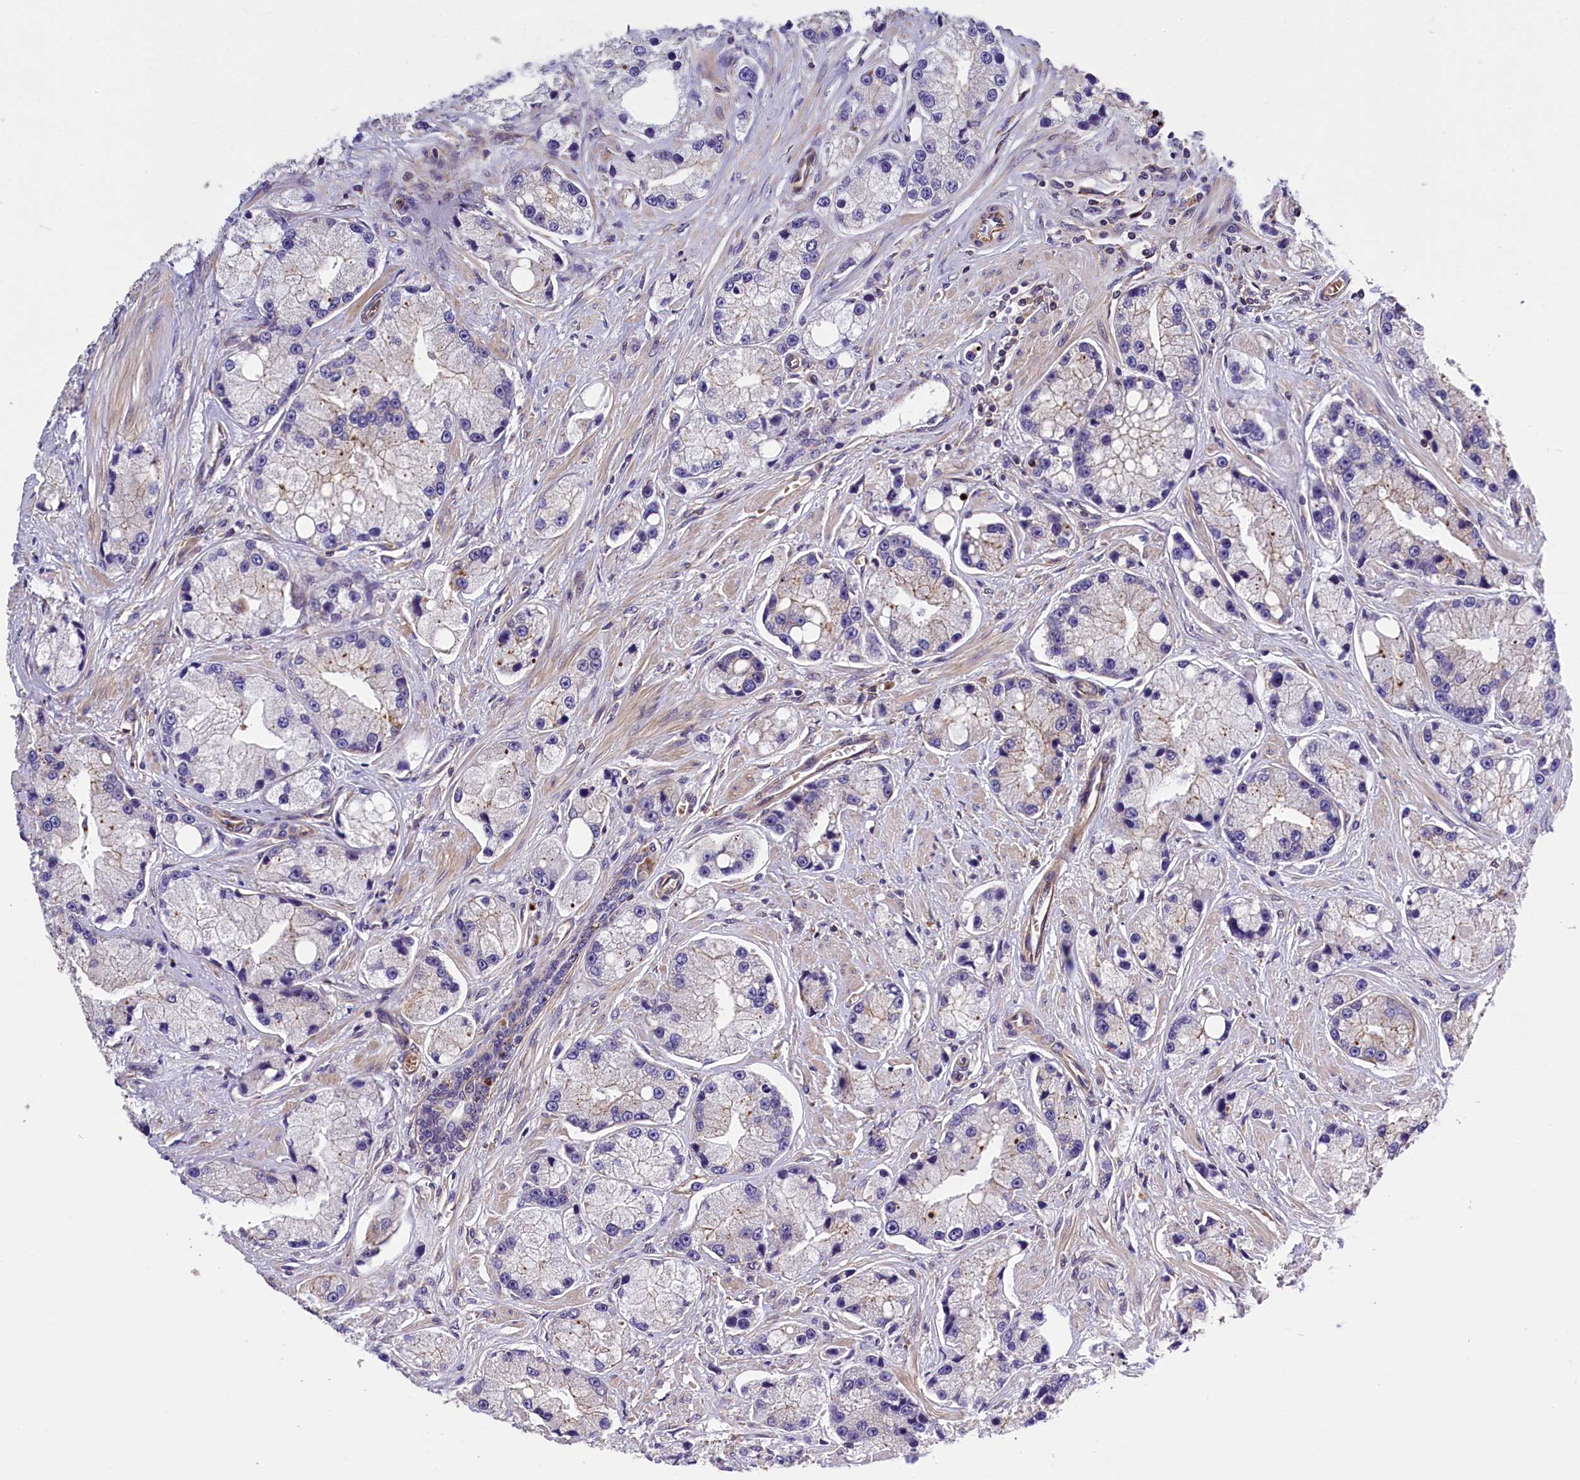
{"staining": {"intensity": "negative", "quantity": "none", "location": "none"}, "tissue": "prostate cancer", "cell_type": "Tumor cells", "image_type": "cancer", "snomed": [{"axis": "morphology", "description": "Adenocarcinoma, High grade"}, {"axis": "topography", "description": "Prostate"}], "caption": "A micrograph of prostate cancer stained for a protein shows no brown staining in tumor cells.", "gene": "MED20", "patient": {"sex": "male", "age": 74}}